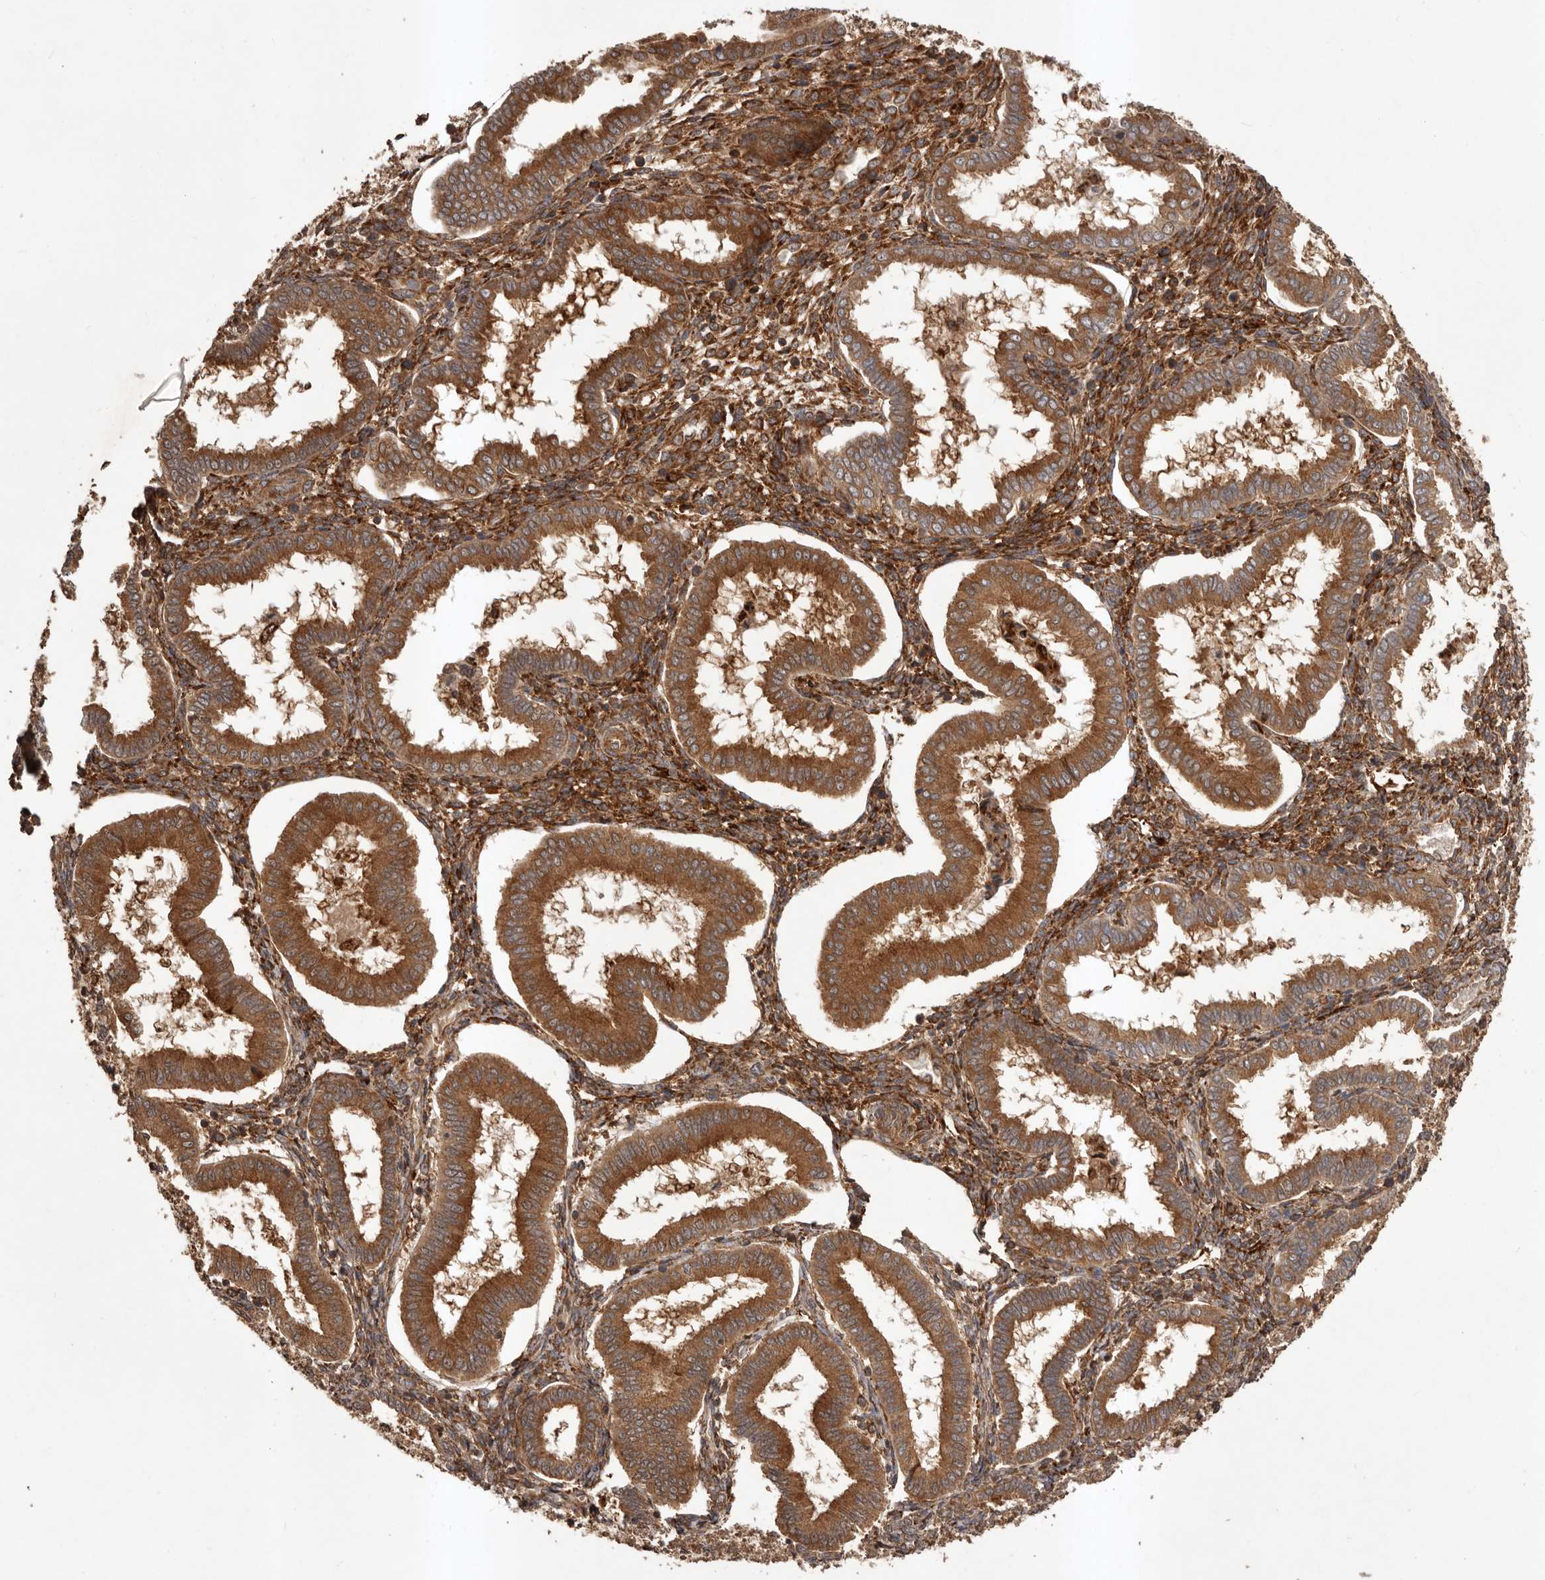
{"staining": {"intensity": "moderate", "quantity": ">75%", "location": "cytoplasmic/membranous"}, "tissue": "endometrium", "cell_type": "Cells in endometrial stroma", "image_type": "normal", "snomed": [{"axis": "morphology", "description": "Normal tissue, NOS"}, {"axis": "topography", "description": "Endometrium"}], "caption": "The immunohistochemical stain shows moderate cytoplasmic/membranous expression in cells in endometrial stroma of unremarkable endometrium.", "gene": "SLC22A3", "patient": {"sex": "female", "age": 24}}